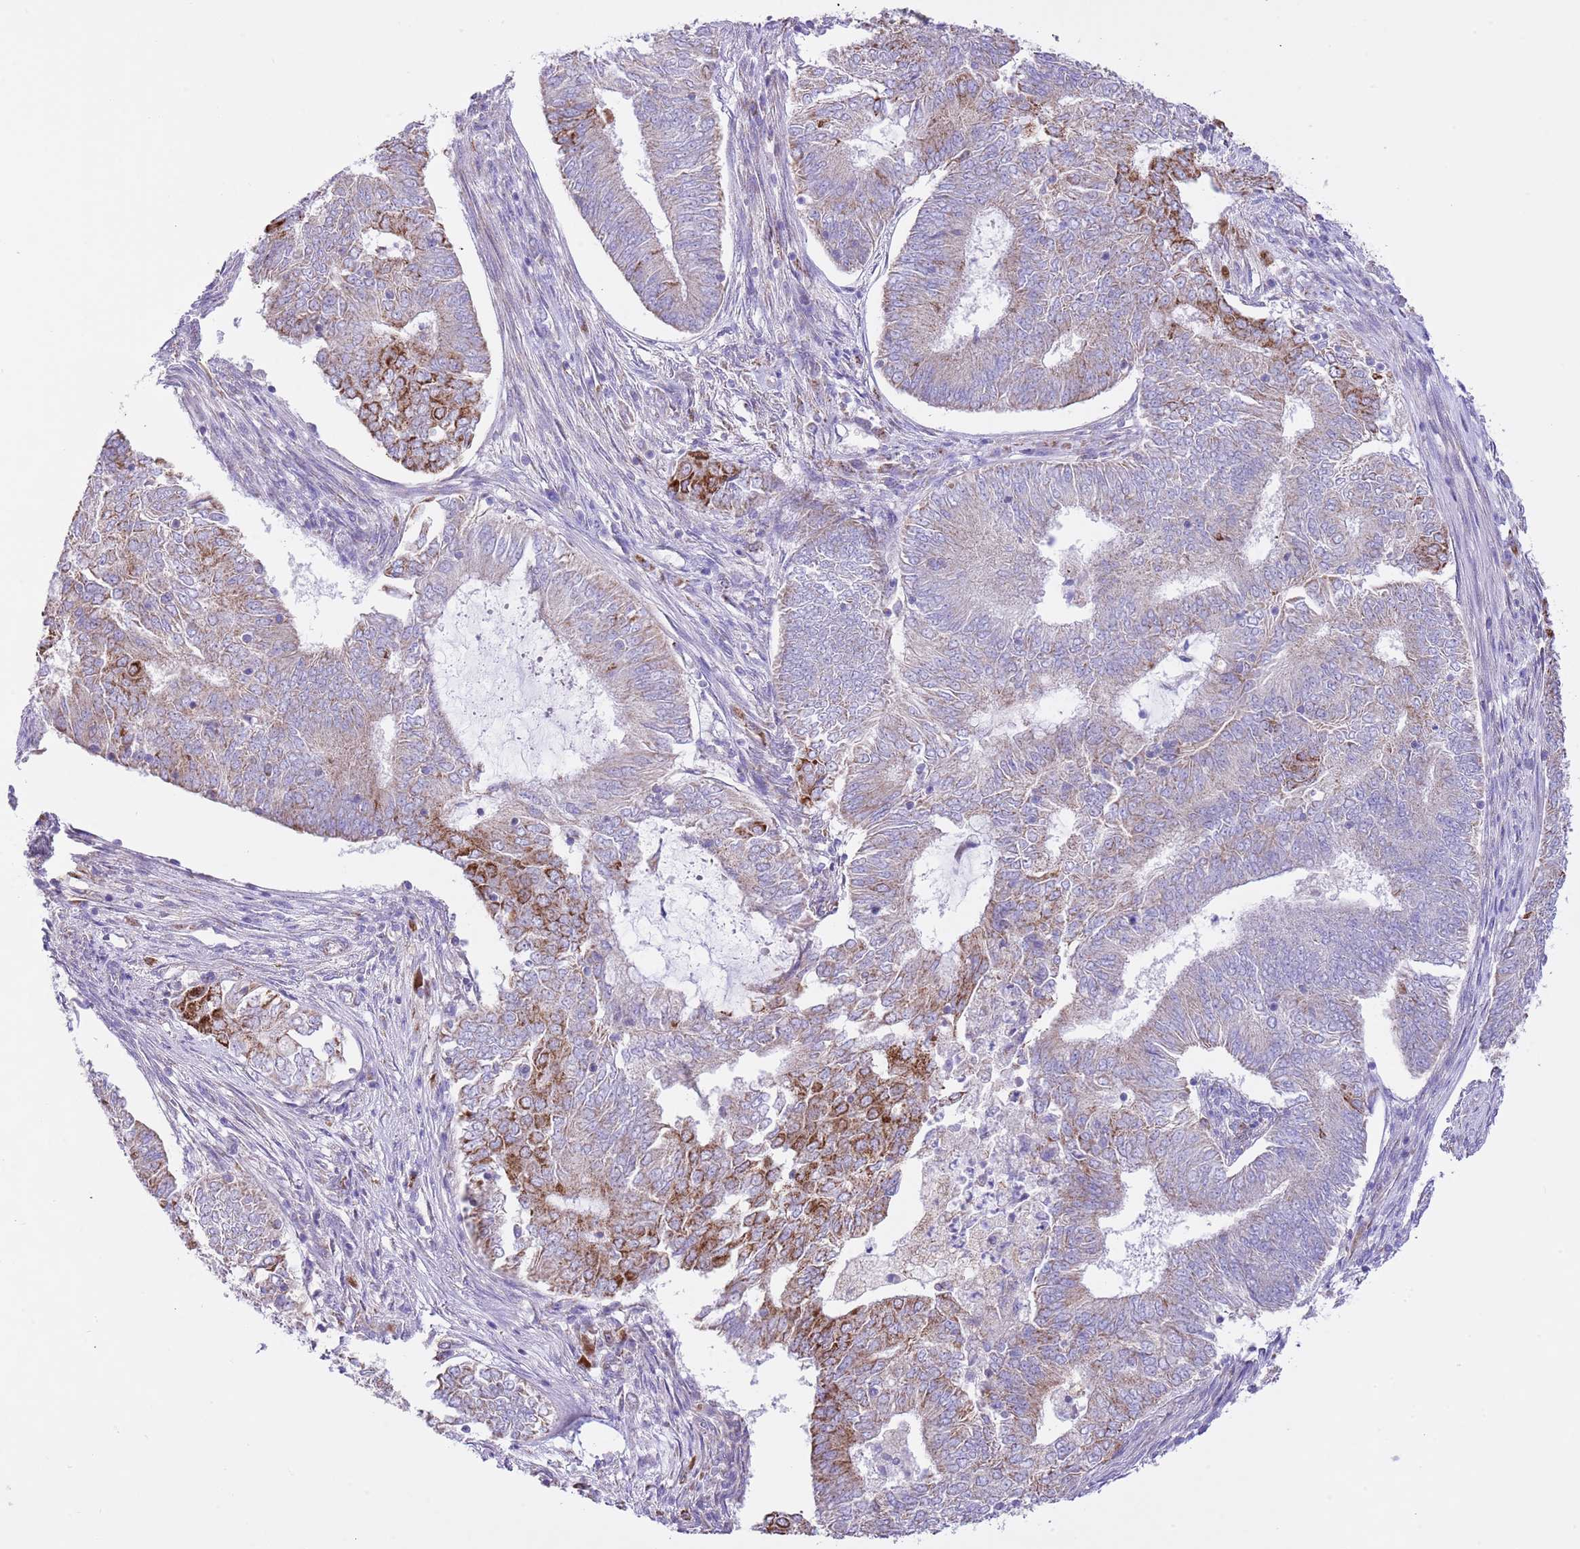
{"staining": {"intensity": "strong", "quantity": "<25%", "location": "cytoplasmic/membranous"}, "tissue": "endometrial cancer", "cell_type": "Tumor cells", "image_type": "cancer", "snomed": [{"axis": "morphology", "description": "Adenocarcinoma, NOS"}, {"axis": "topography", "description": "Endometrium"}], "caption": "Endometrial cancer stained for a protein displays strong cytoplasmic/membranous positivity in tumor cells.", "gene": "SS18L2", "patient": {"sex": "female", "age": 62}}